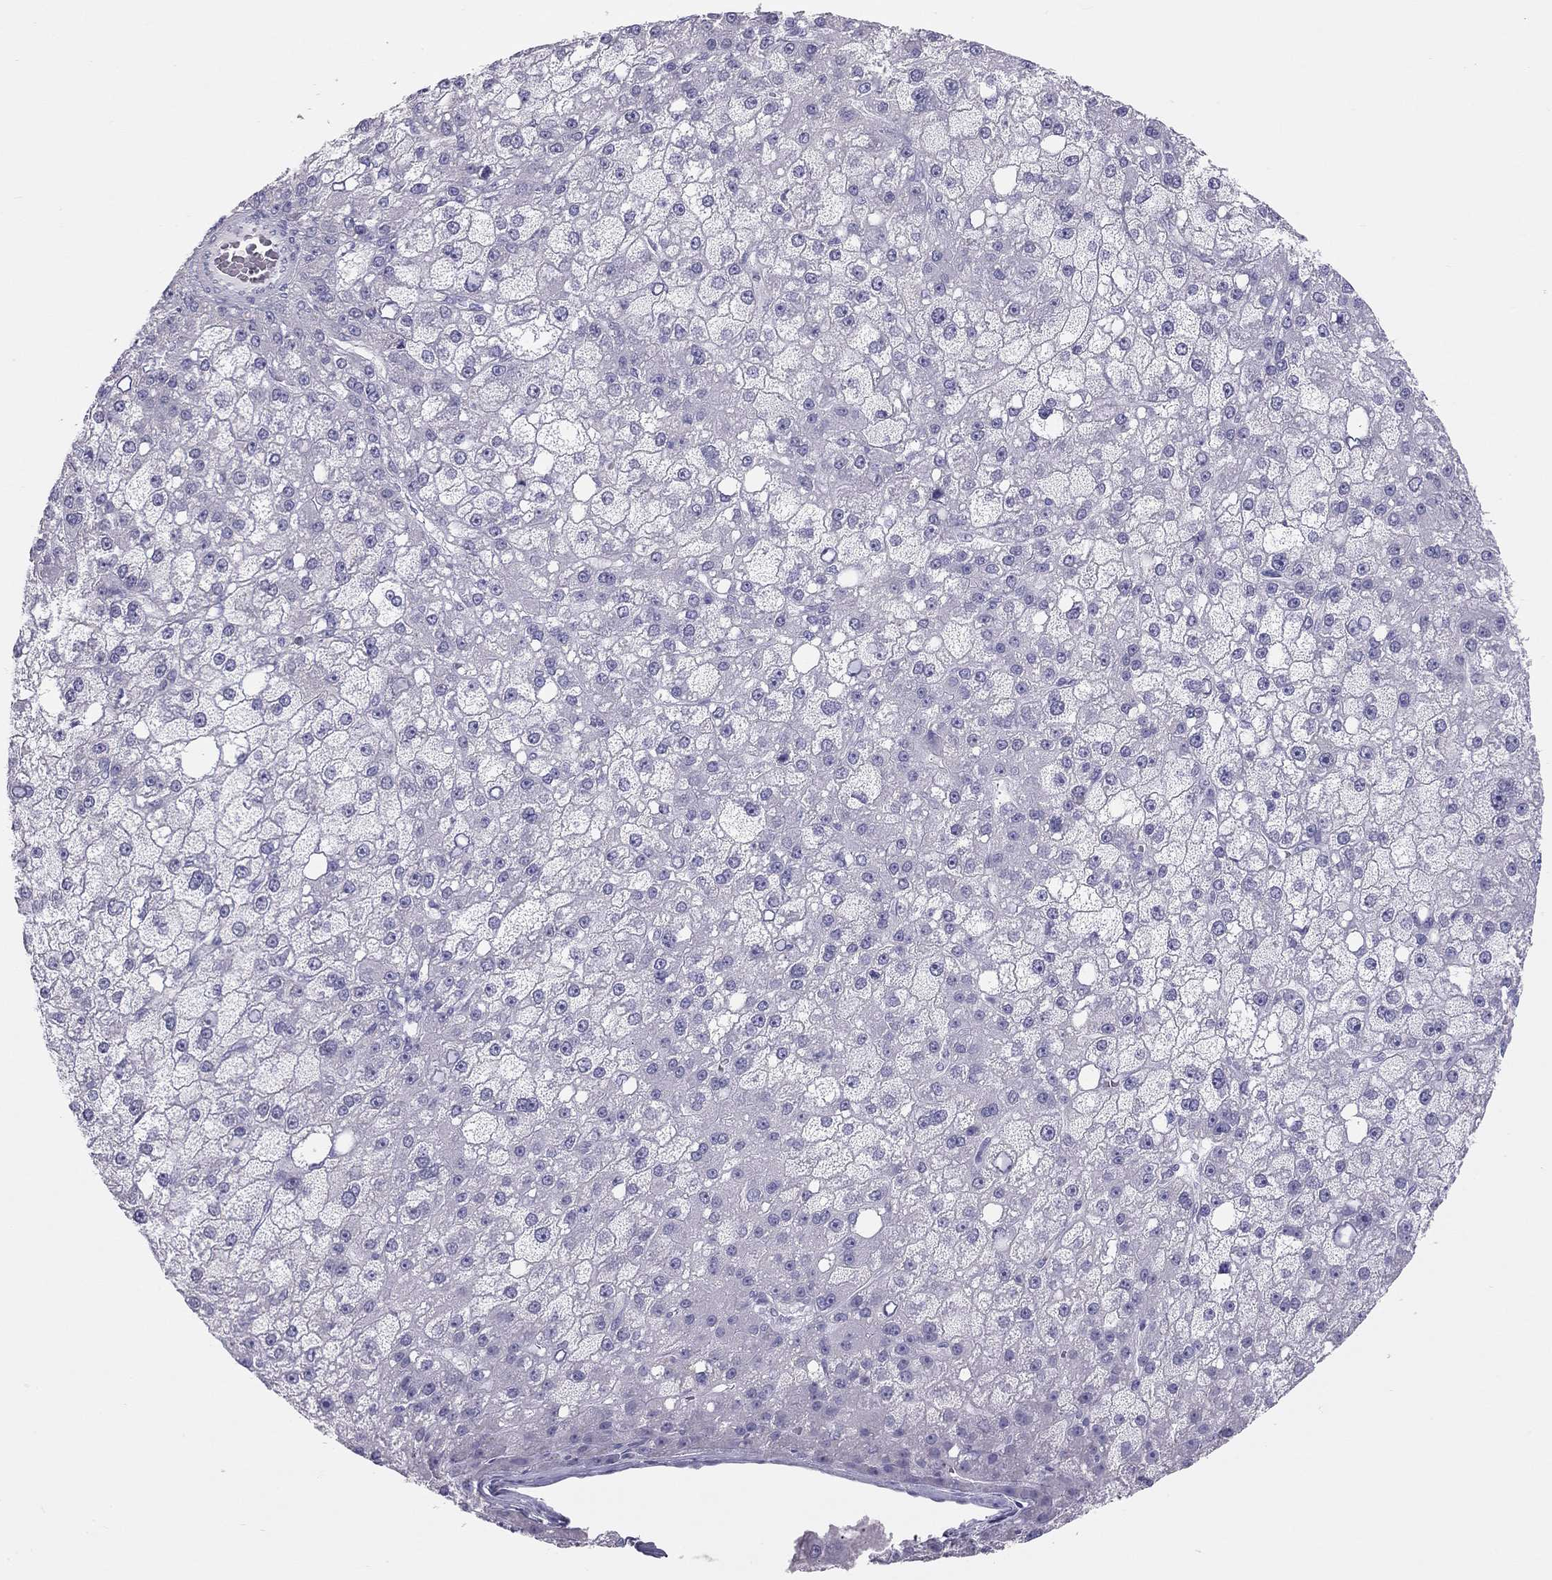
{"staining": {"intensity": "negative", "quantity": "none", "location": "none"}, "tissue": "liver cancer", "cell_type": "Tumor cells", "image_type": "cancer", "snomed": [{"axis": "morphology", "description": "Carcinoma, Hepatocellular, NOS"}, {"axis": "topography", "description": "Liver"}], "caption": "Liver cancer was stained to show a protein in brown. There is no significant expression in tumor cells.", "gene": "SPATA12", "patient": {"sex": "male", "age": 67}}